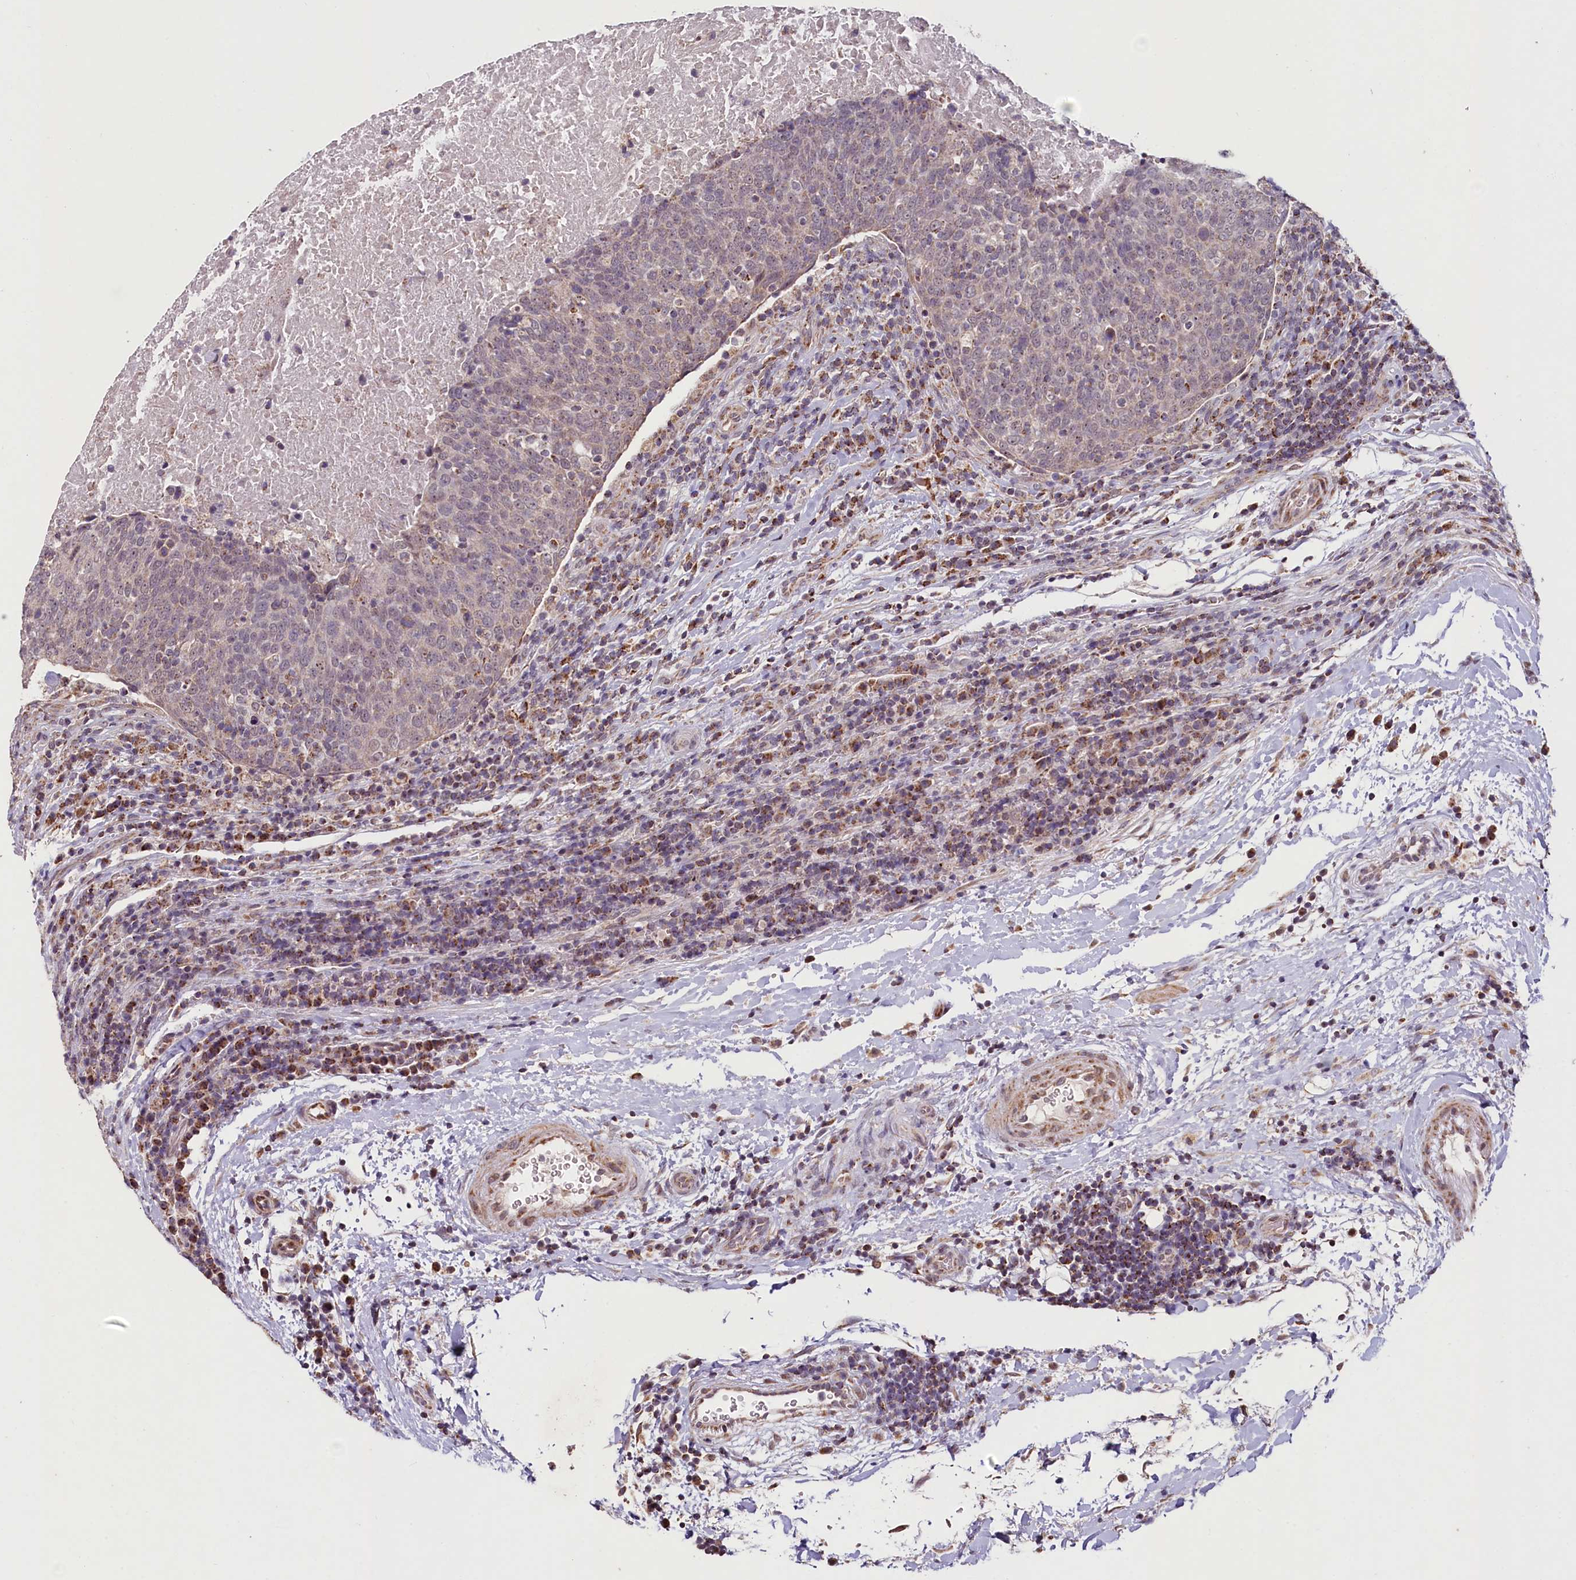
{"staining": {"intensity": "weak", "quantity": "25%-75%", "location": "cytoplasmic/membranous"}, "tissue": "head and neck cancer", "cell_type": "Tumor cells", "image_type": "cancer", "snomed": [{"axis": "morphology", "description": "Squamous cell carcinoma, NOS"}, {"axis": "morphology", "description": "Squamous cell carcinoma, metastatic, NOS"}, {"axis": "topography", "description": "Lymph node"}, {"axis": "topography", "description": "Head-Neck"}], "caption": "The immunohistochemical stain highlights weak cytoplasmic/membranous expression in tumor cells of head and neck cancer tissue. The staining was performed using DAB (3,3'-diaminobenzidine) to visualize the protein expression in brown, while the nuclei were stained in blue with hematoxylin (Magnification: 20x).", "gene": "PDE6D", "patient": {"sex": "male", "age": 62}}